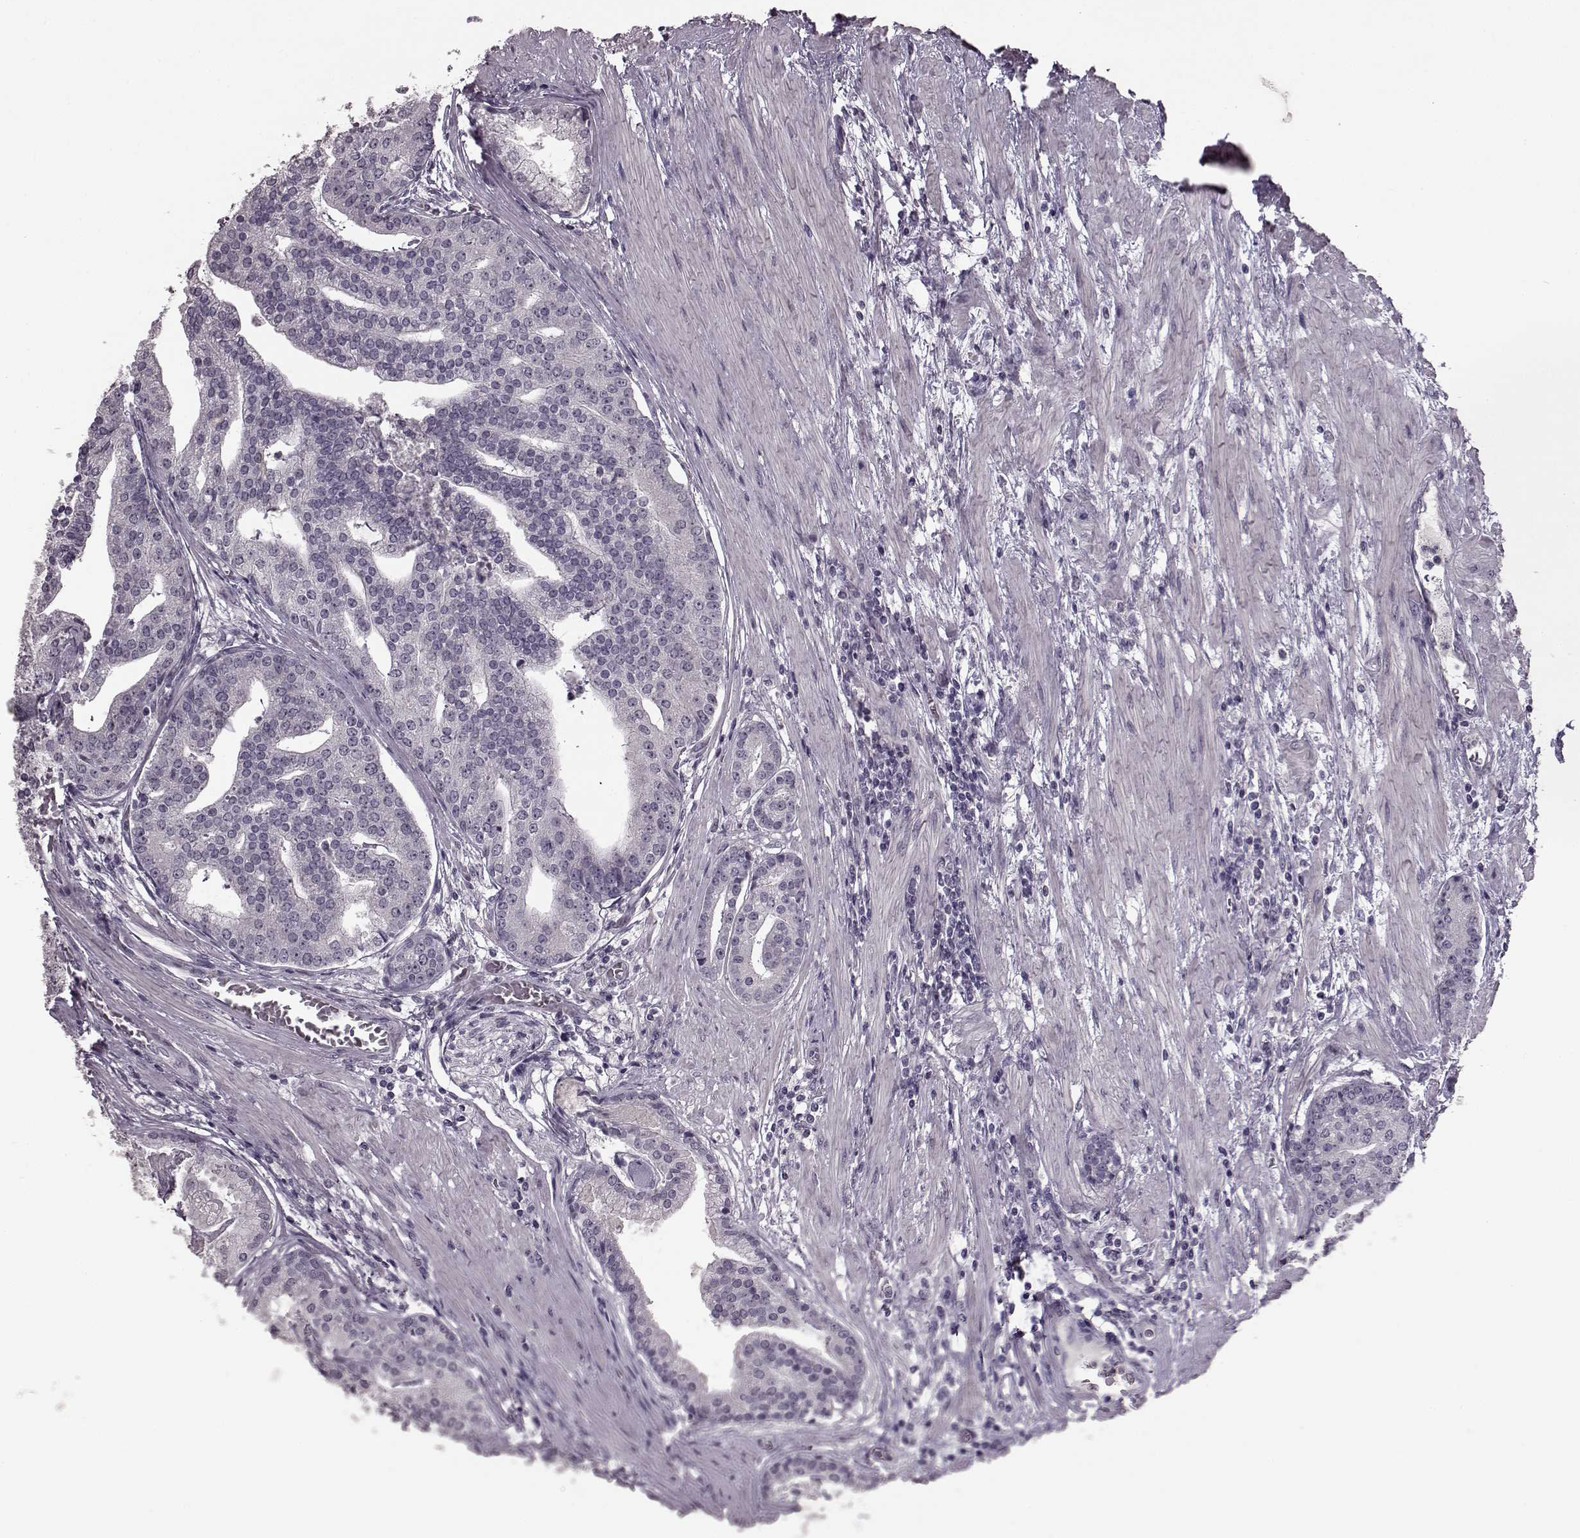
{"staining": {"intensity": "negative", "quantity": "none", "location": "none"}, "tissue": "prostate cancer", "cell_type": "Tumor cells", "image_type": "cancer", "snomed": [{"axis": "morphology", "description": "Adenocarcinoma, NOS"}, {"axis": "topography", "description": "Prostate and seminal vesicle, NOS"}, {"axis": "topography", "description": "Prostate"}], "caption": "Histopathology image shows no significant protein staining in tumor cells of prostate cancer.", "gene": "LHB", "patient": {"sex": "male", "age": 44}}